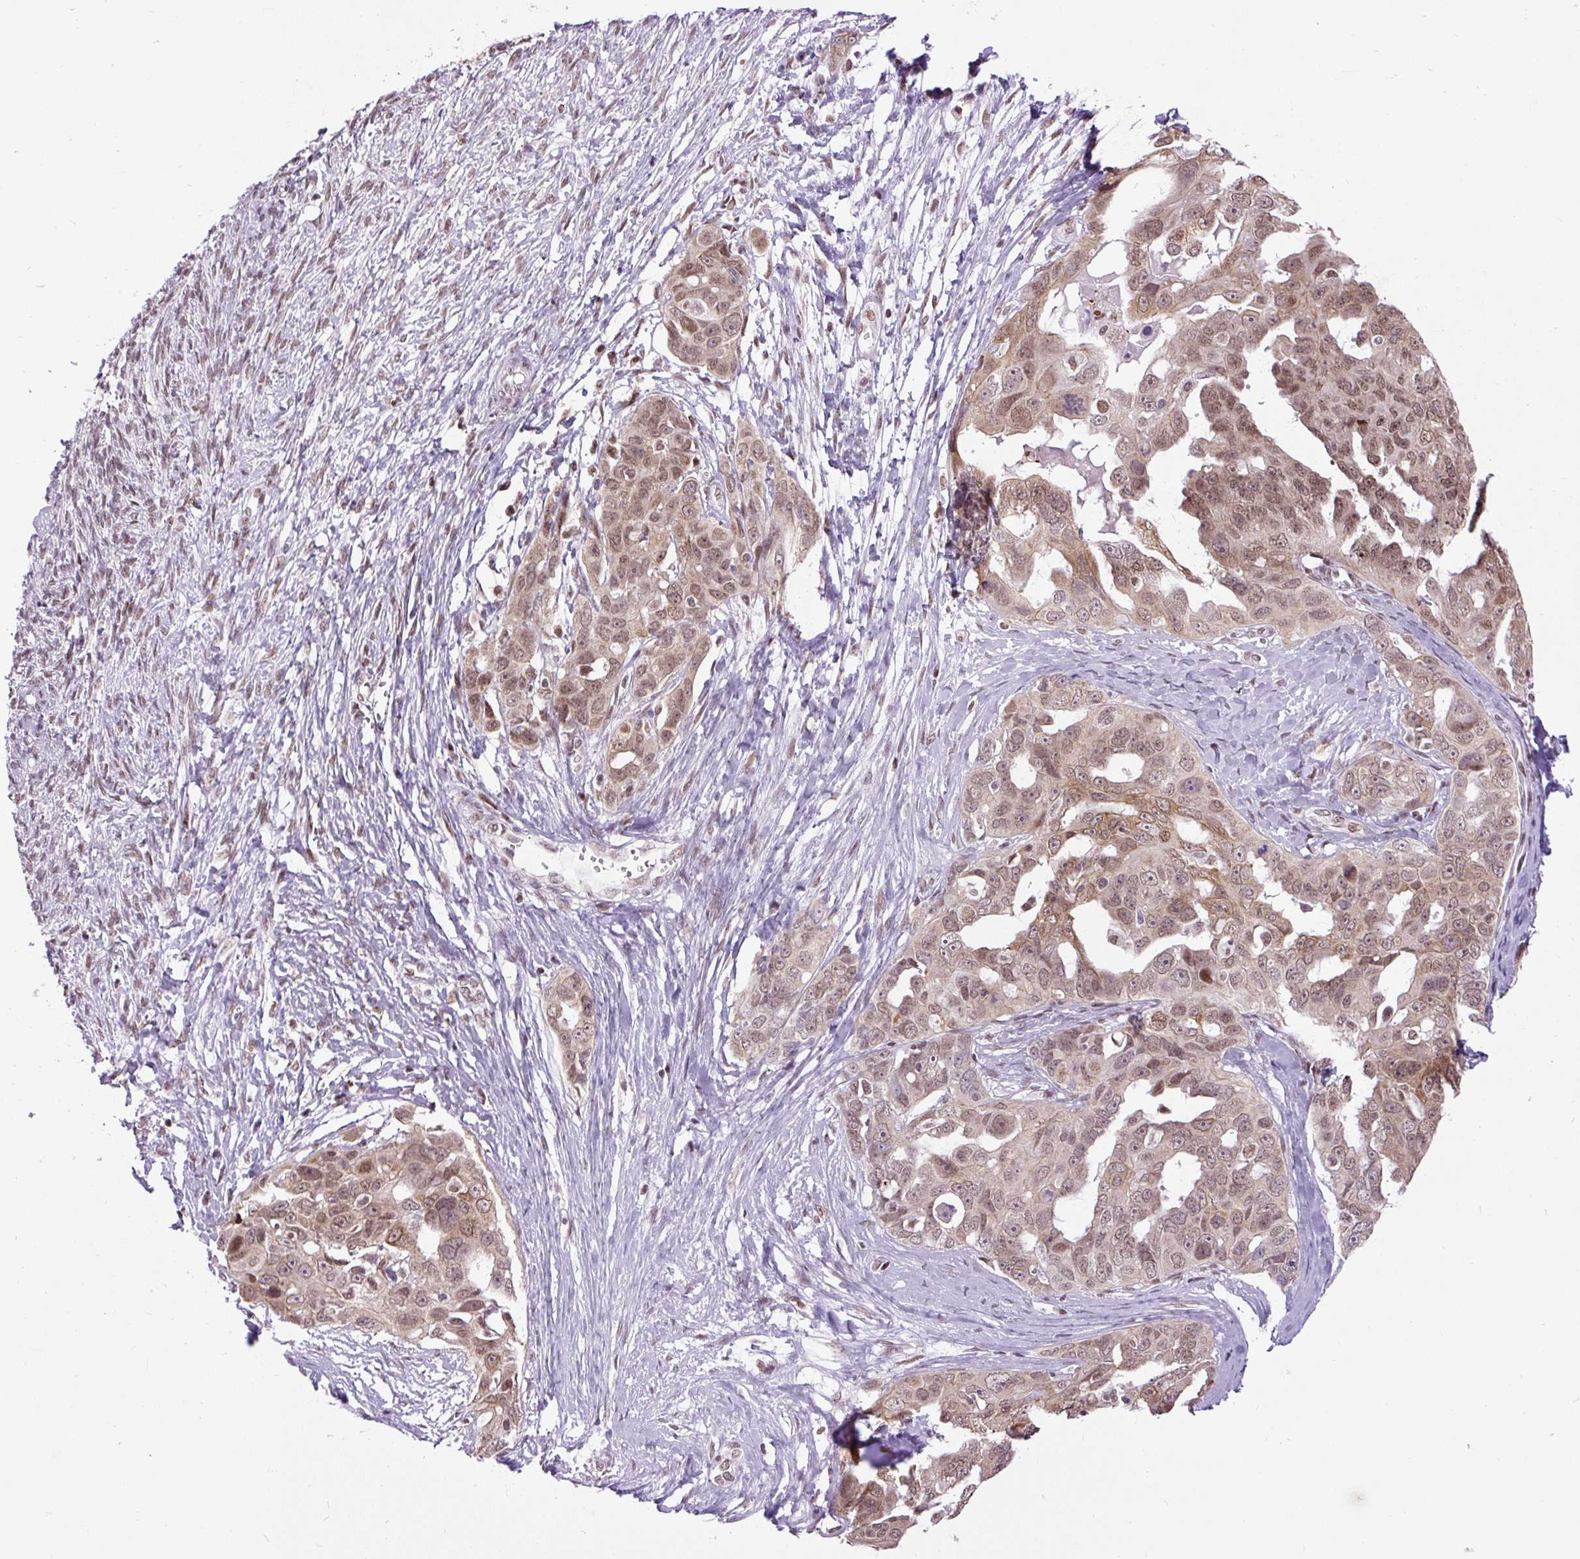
{"staining": {"intensity": "moderate", "quantity": ">75%", "location": "nuclear"}, "tissue": "ovarian cancer", "cell_type": "Tumor cells", "image_type": "cancer", "snomed": [{"axis": "morphology", "description": "Carcinoma, endometroid"}, {"axis": "topography", "description": "Ovary"}], "caption": "Protein expression analysis of ovarian cancer shows moderate nuclear positivity in approximately >75% of tumor cells.", "gene": "ZNF672", "patient": {"sex": "female", "age": 70}}